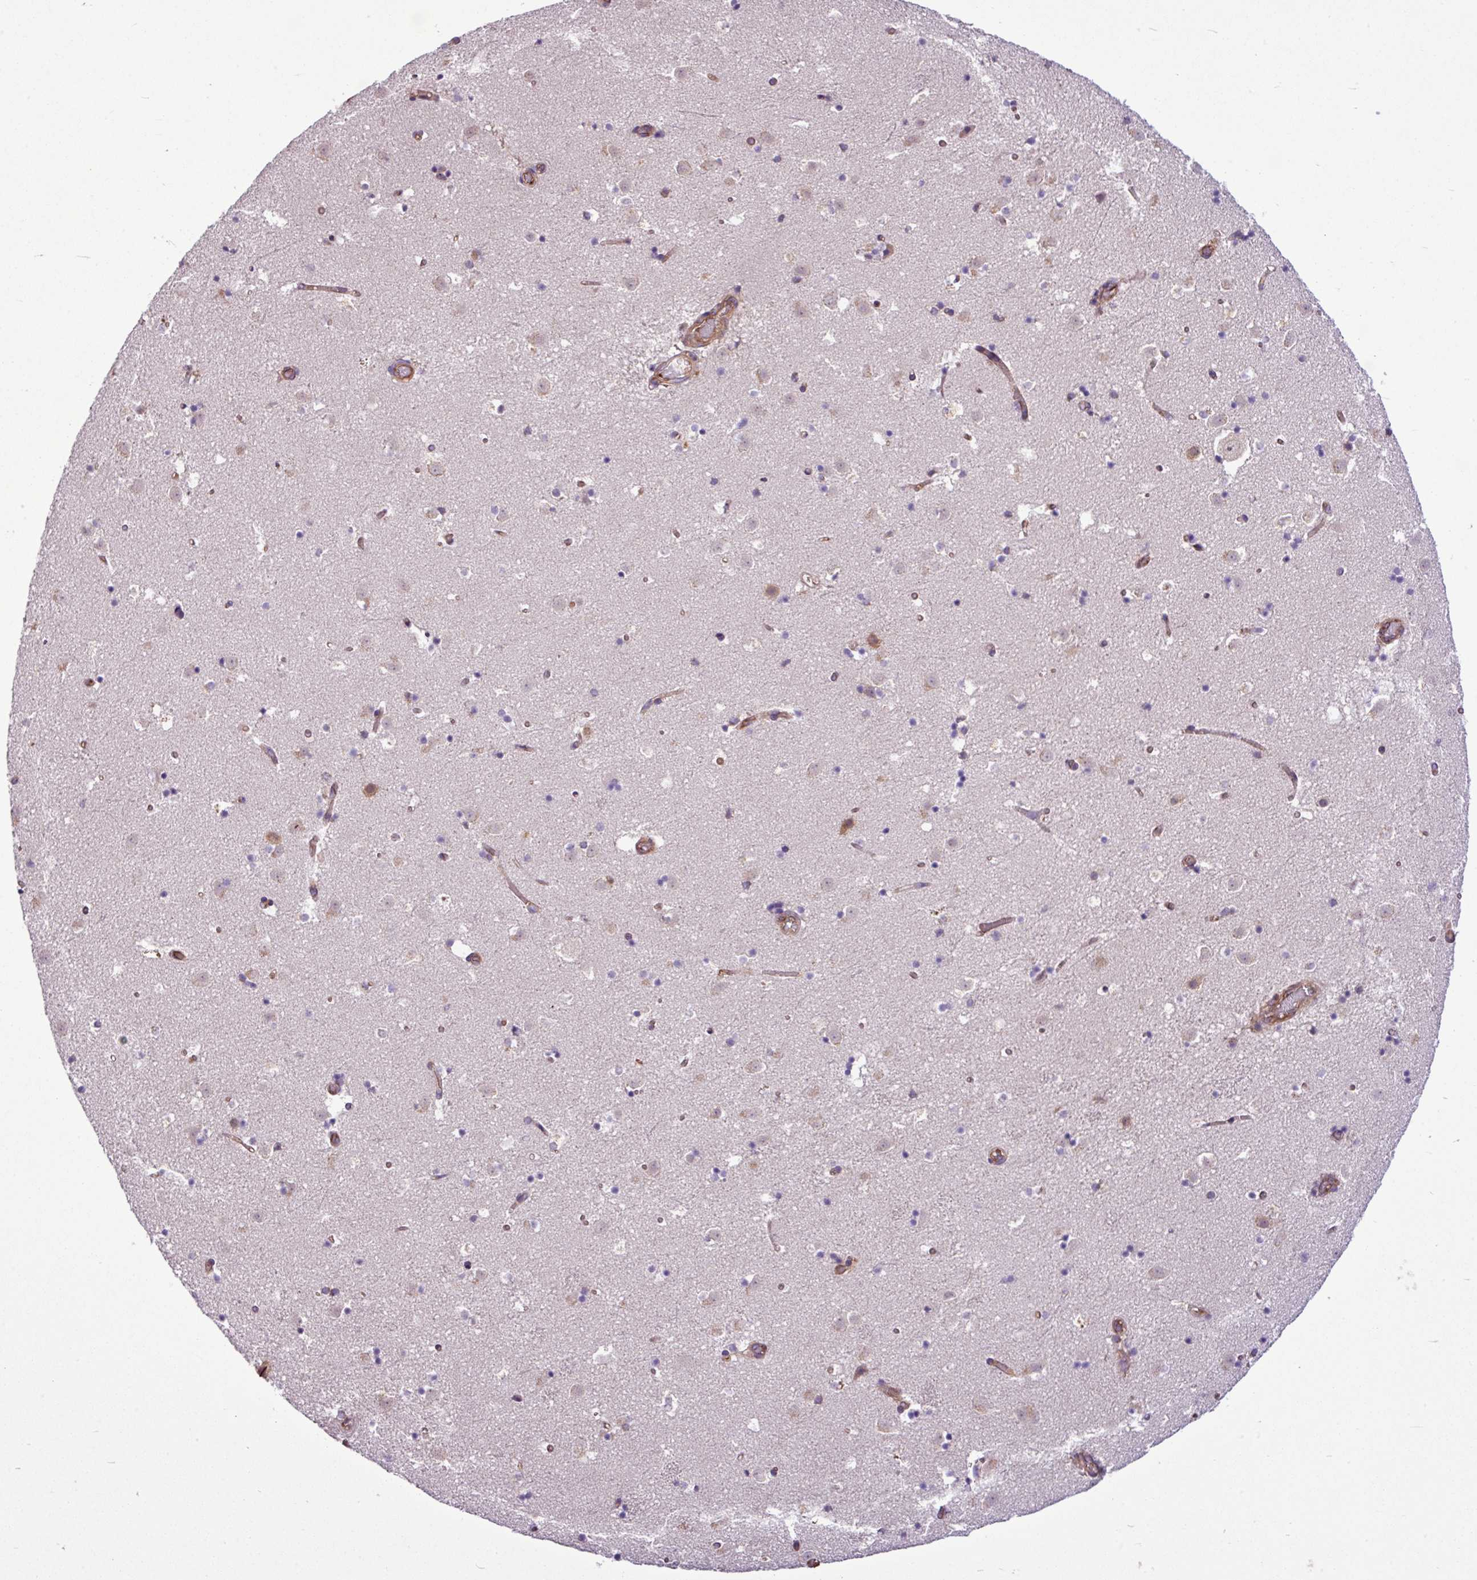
{"staining": {"intensity": "negative", "quantity": "none", "location": "none"}, "tissue": "caudate", "cell_type": "Glial cells", "image_type": "normal", "snomed": [{"axis": "morphology", "description": "Normal tissue, NOS"}, {"axis": "topography", "description": "Lateral ventricle wall"}], "caption": "Glial cells show no significant protein expression in unremarkable caudate.", "gene": "MROH2A", "patient": {"sex": "male", "age": 25}}